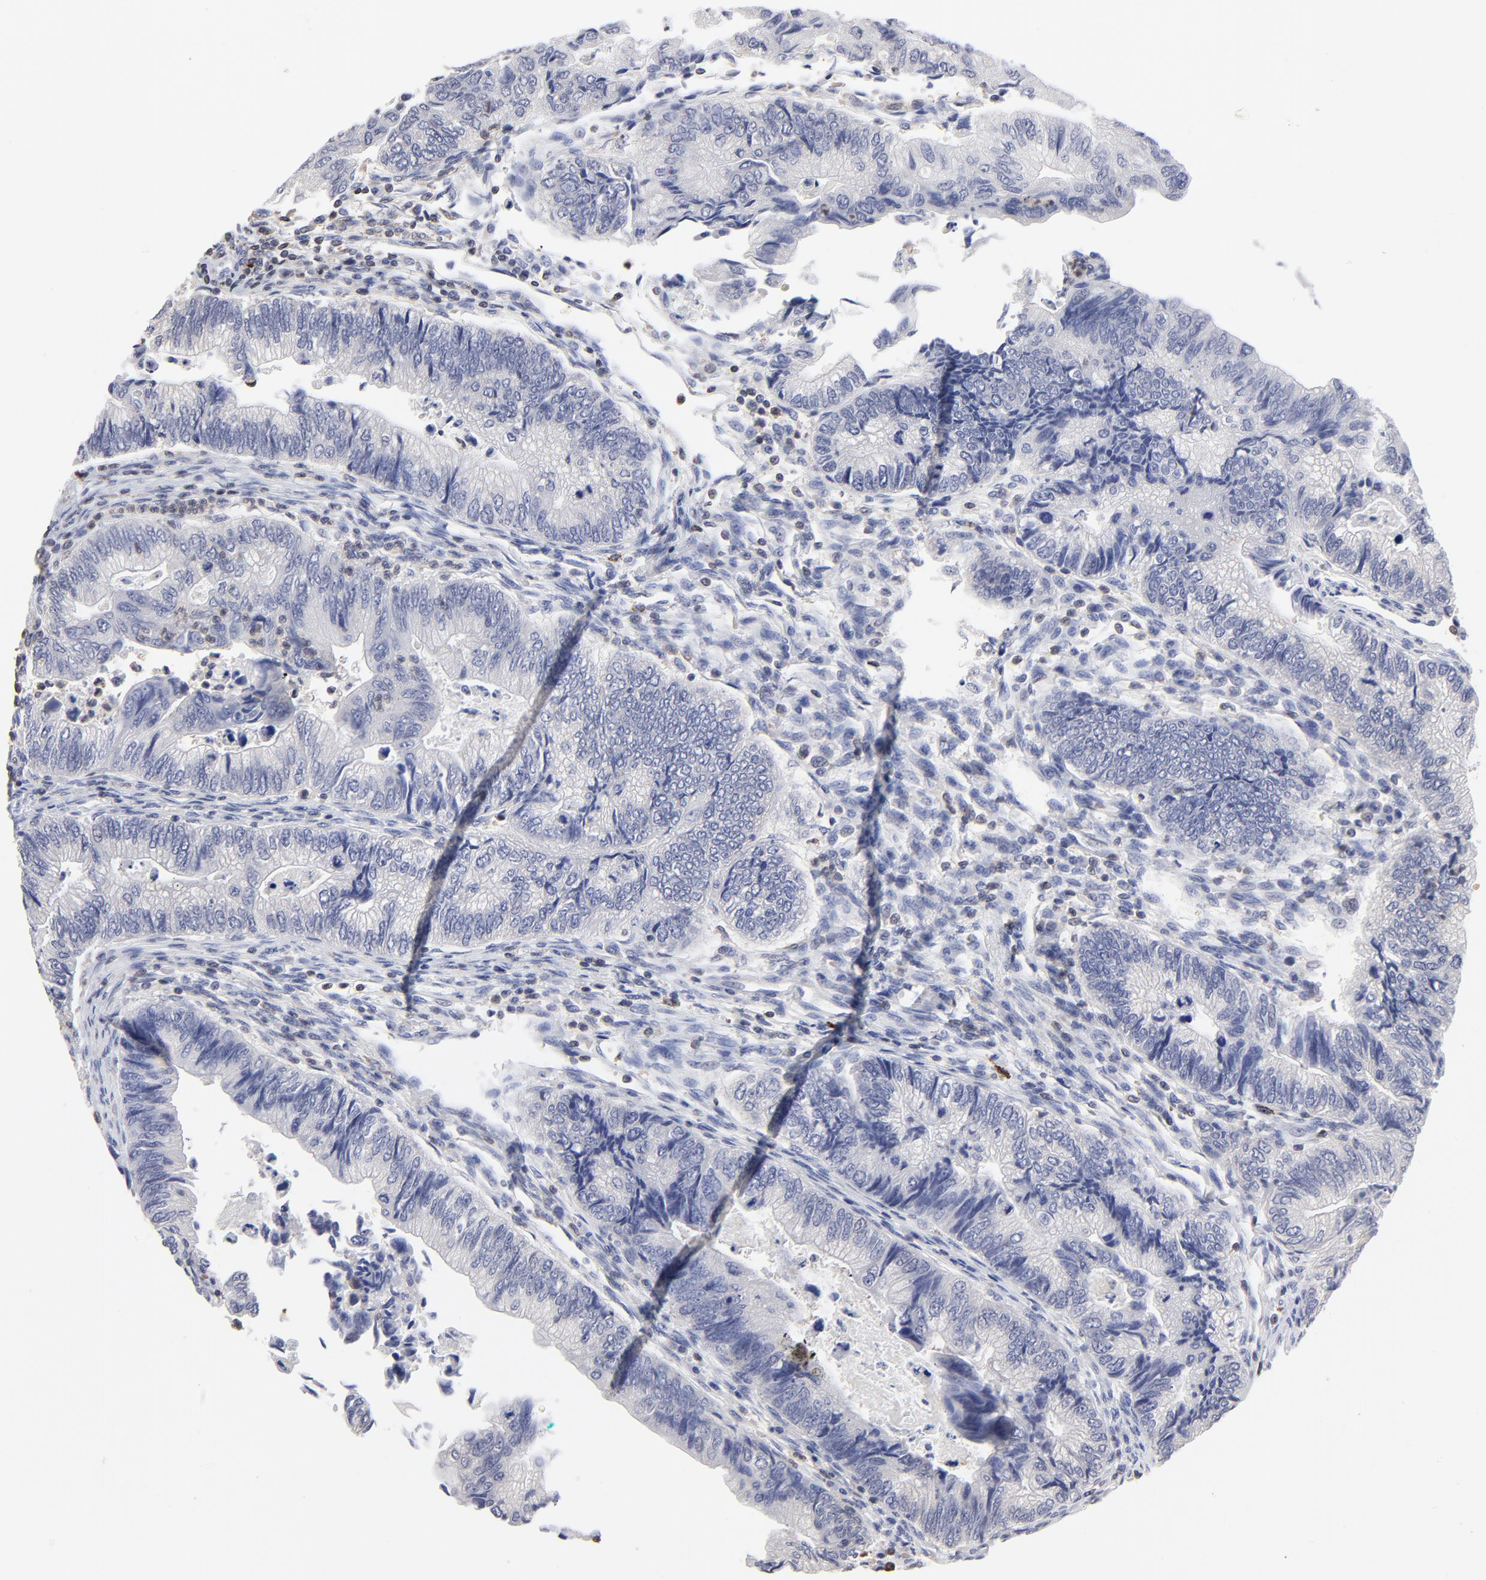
{"staining": {"intensity": "negative", "quantity": "none", "location": "none"}, "tissue": "colorectal cancer", "cell_type": "Tumor cells", "image_type": "cancer", "snomed": [{"axis": "morphology", "description": "Adenocarcinoma, NOS"}, {"axis": "topography", "description": "Colon"}], "caption": "This is a photomicrograph of IHC staining of colorectal cancer (adenocarcinoma), which shows no positivity in tumor cells.", "gene": "TBXT", "patient": {"sex": "female", "age": 11}}